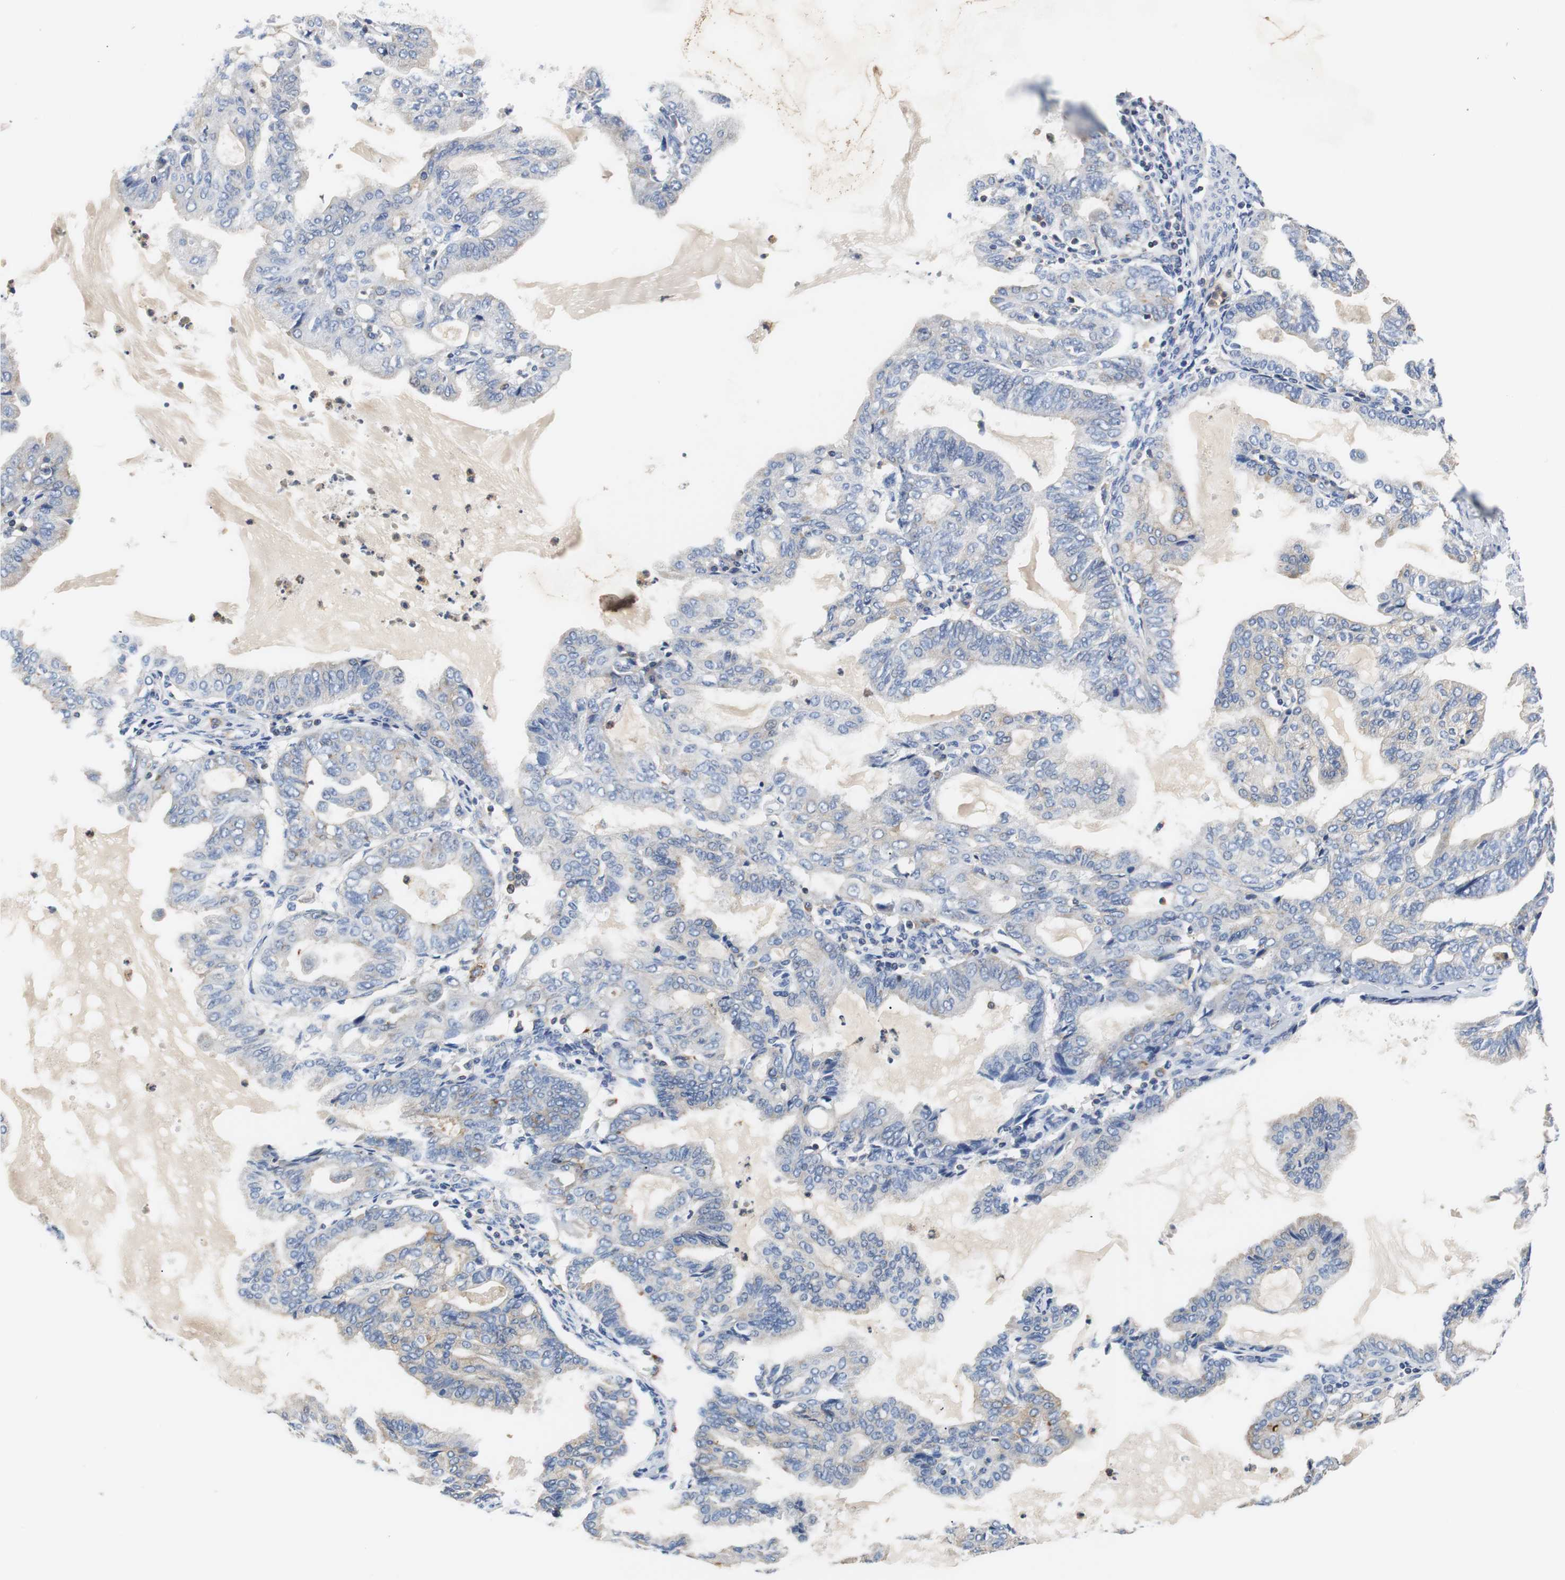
{"staining": {"intensity": "weak", "quantity": "<25%", "location": "cytoplasmic/membranous"}, "tissue": "endometrial cancer", "cell_type": "Tumor cells", "image_type": "cancer", "snomed": [{"axis": "morphology", "description": "Adenocarcinoma, NOS"}, {"axis": "topography", "description": "Endometrium"}], "caption": "IHC of human endometrial cancer (adenocarcinoma) shows no staining in tumor cells. (DAB (3,3'-diaminobenzidine) immunohistochemistry with hematoxylin counter stain).", "gene": "VAMP8", "patient": {"sex": "female", "age": 86}}